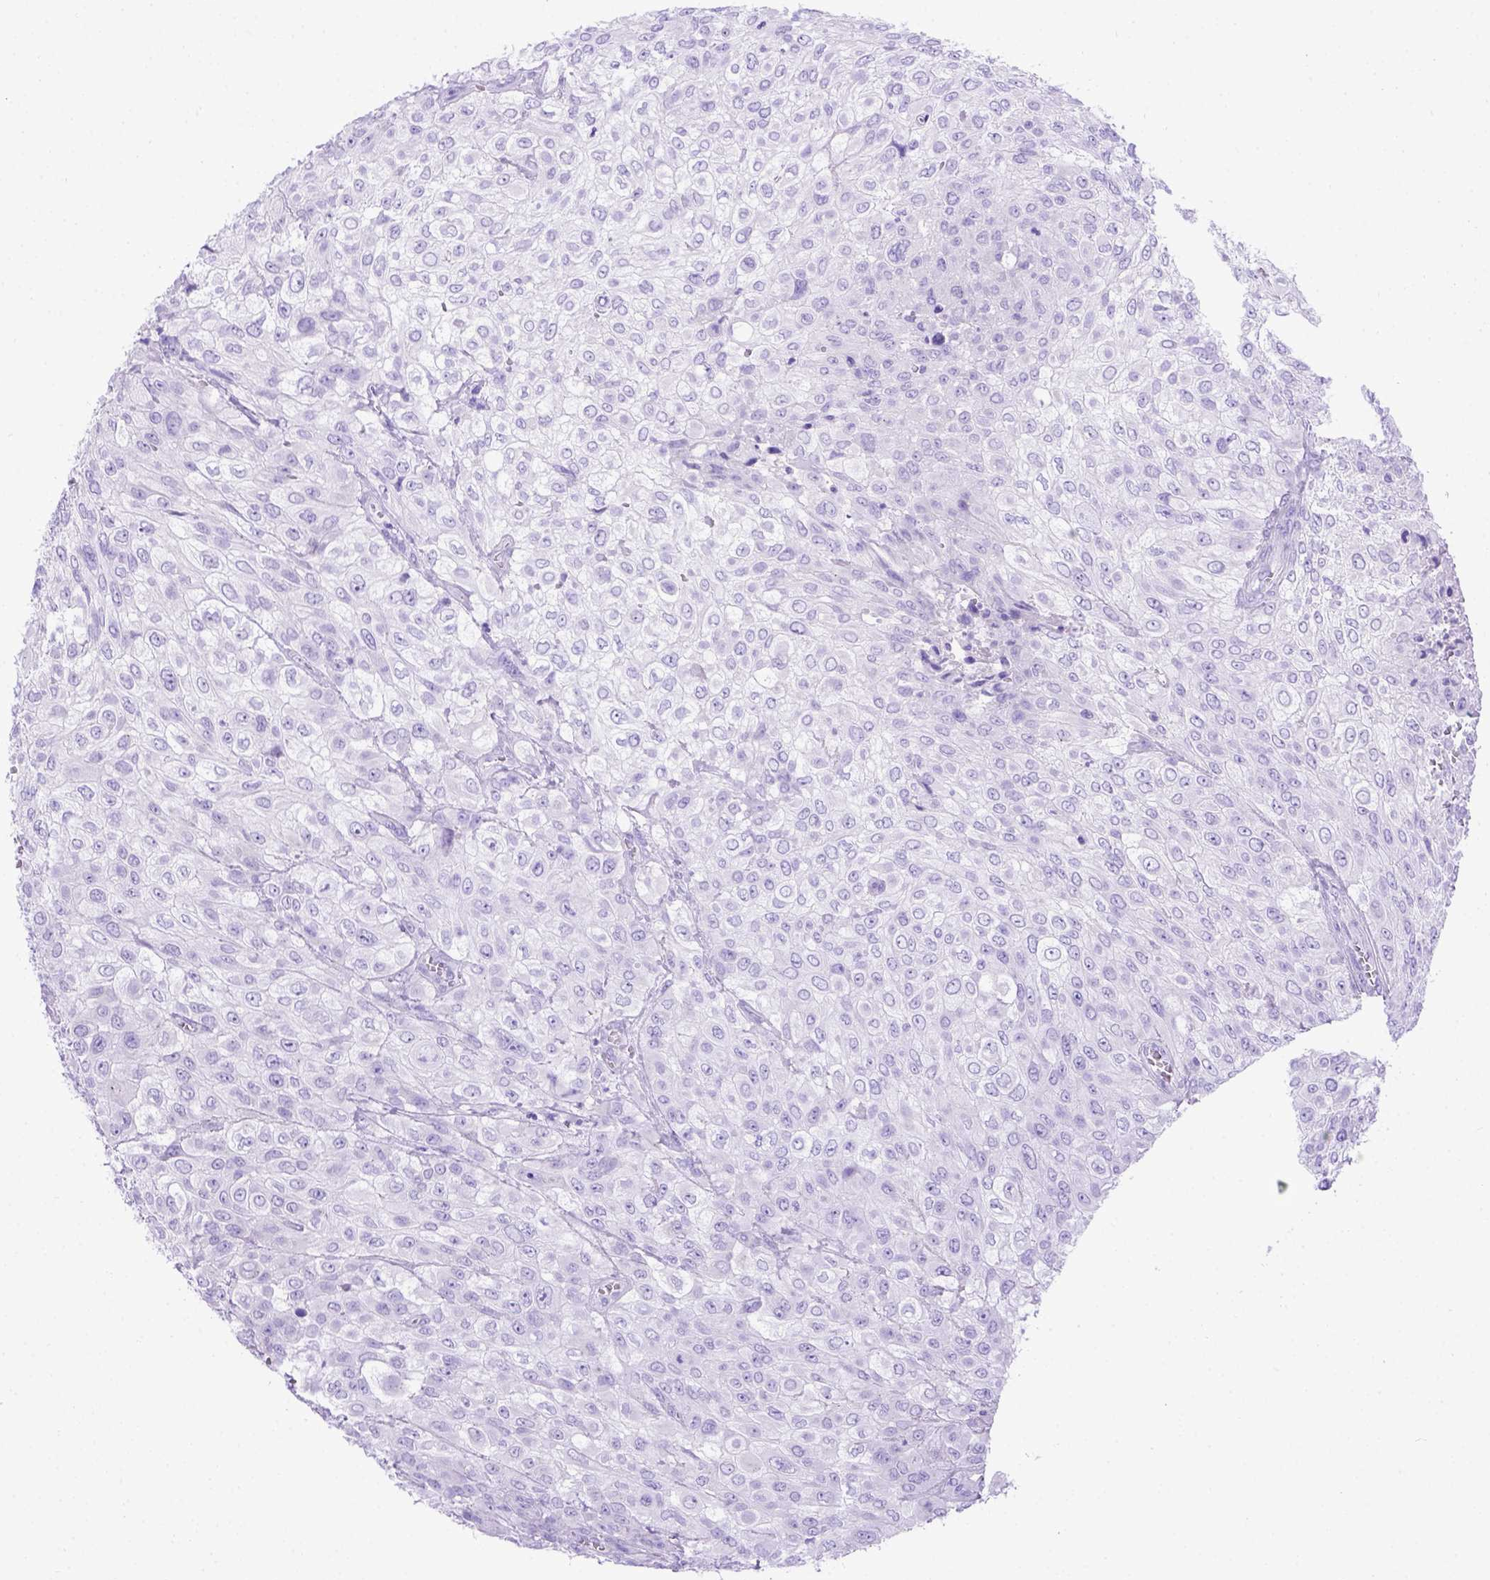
{"staining": {"intensity": "negative", "quantity": "none", "location": "none"}, "tissue": "urothelial cancer", "cell_type": "Tumor cells", "image_type": "cancer", "snomed": [{"axis": "morphology", "description": "Urothelial carcinoma, High grade"}, {"axis": "topography", "description": "Urinary bladder"}], "caption": "Urothelial cancer was stained to show a protein in brown. There is no significant positivity in tumor cells.", "gene": "MEOX2", "patient": {"sex": "male", "age": 57}}